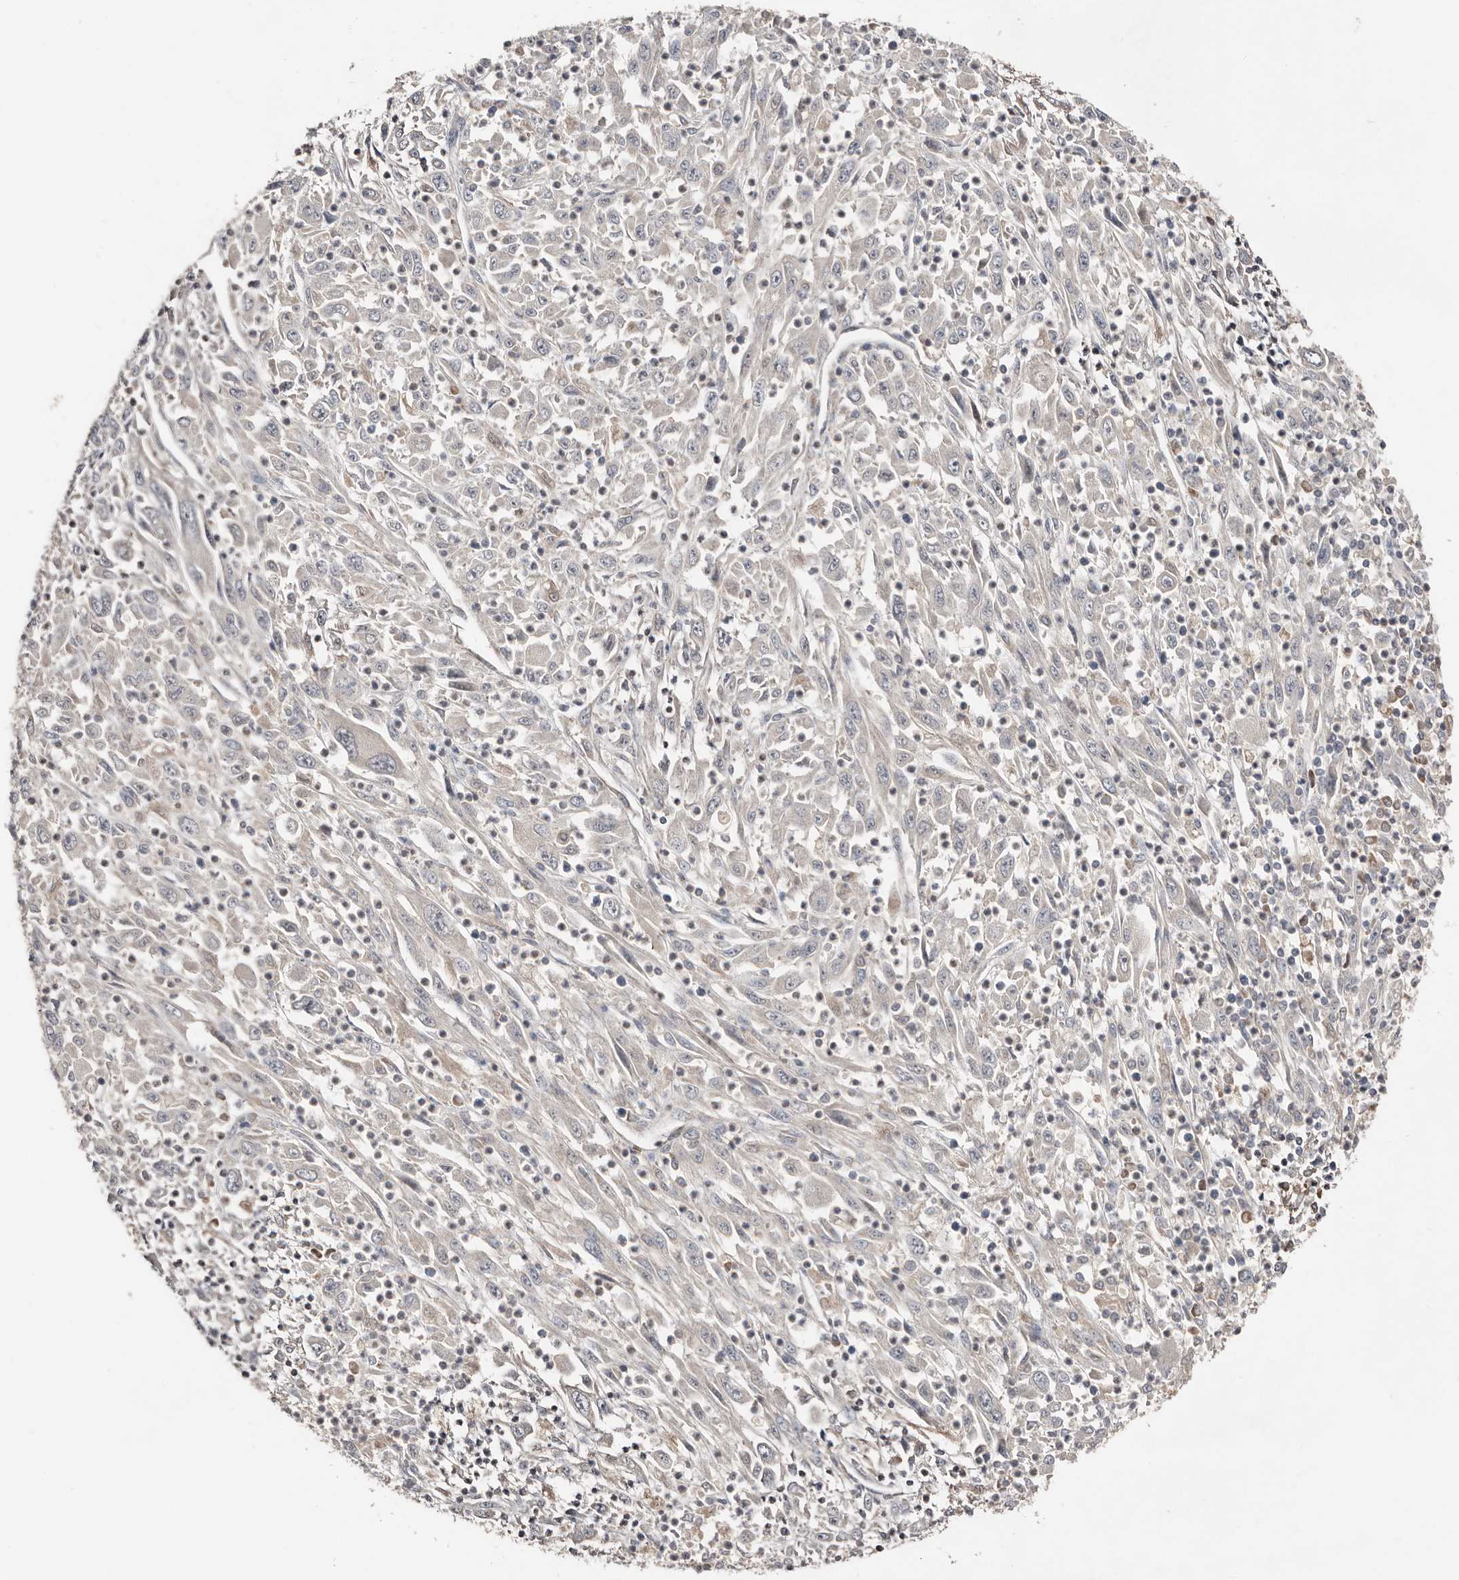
{"staining": {"intensity": "negative", "quantity": "none", "location": "none"}, "tissue": "melanoma", "cell_type": "Tumor cells", "image_type": "cancer", "snomed": [{"axis": "morphology", "description": "Malignant melanoma, Metastatic site"}, {"axis": "topography", "description": "Skin"}], "caption": "Immunohistochemistry (IHC) photomicrograph of malignant melanoma (metastatic site) stained for a protein (brown), which reveals no positivity in tumor cells. The staining is performed using DAB (3,3'-diaminobenzidine) brown chromogen with nuclei counter-stained in using hematoxylin.", "gene": "SLC39A2", "patient": {"sex": "female", "age": 56}}